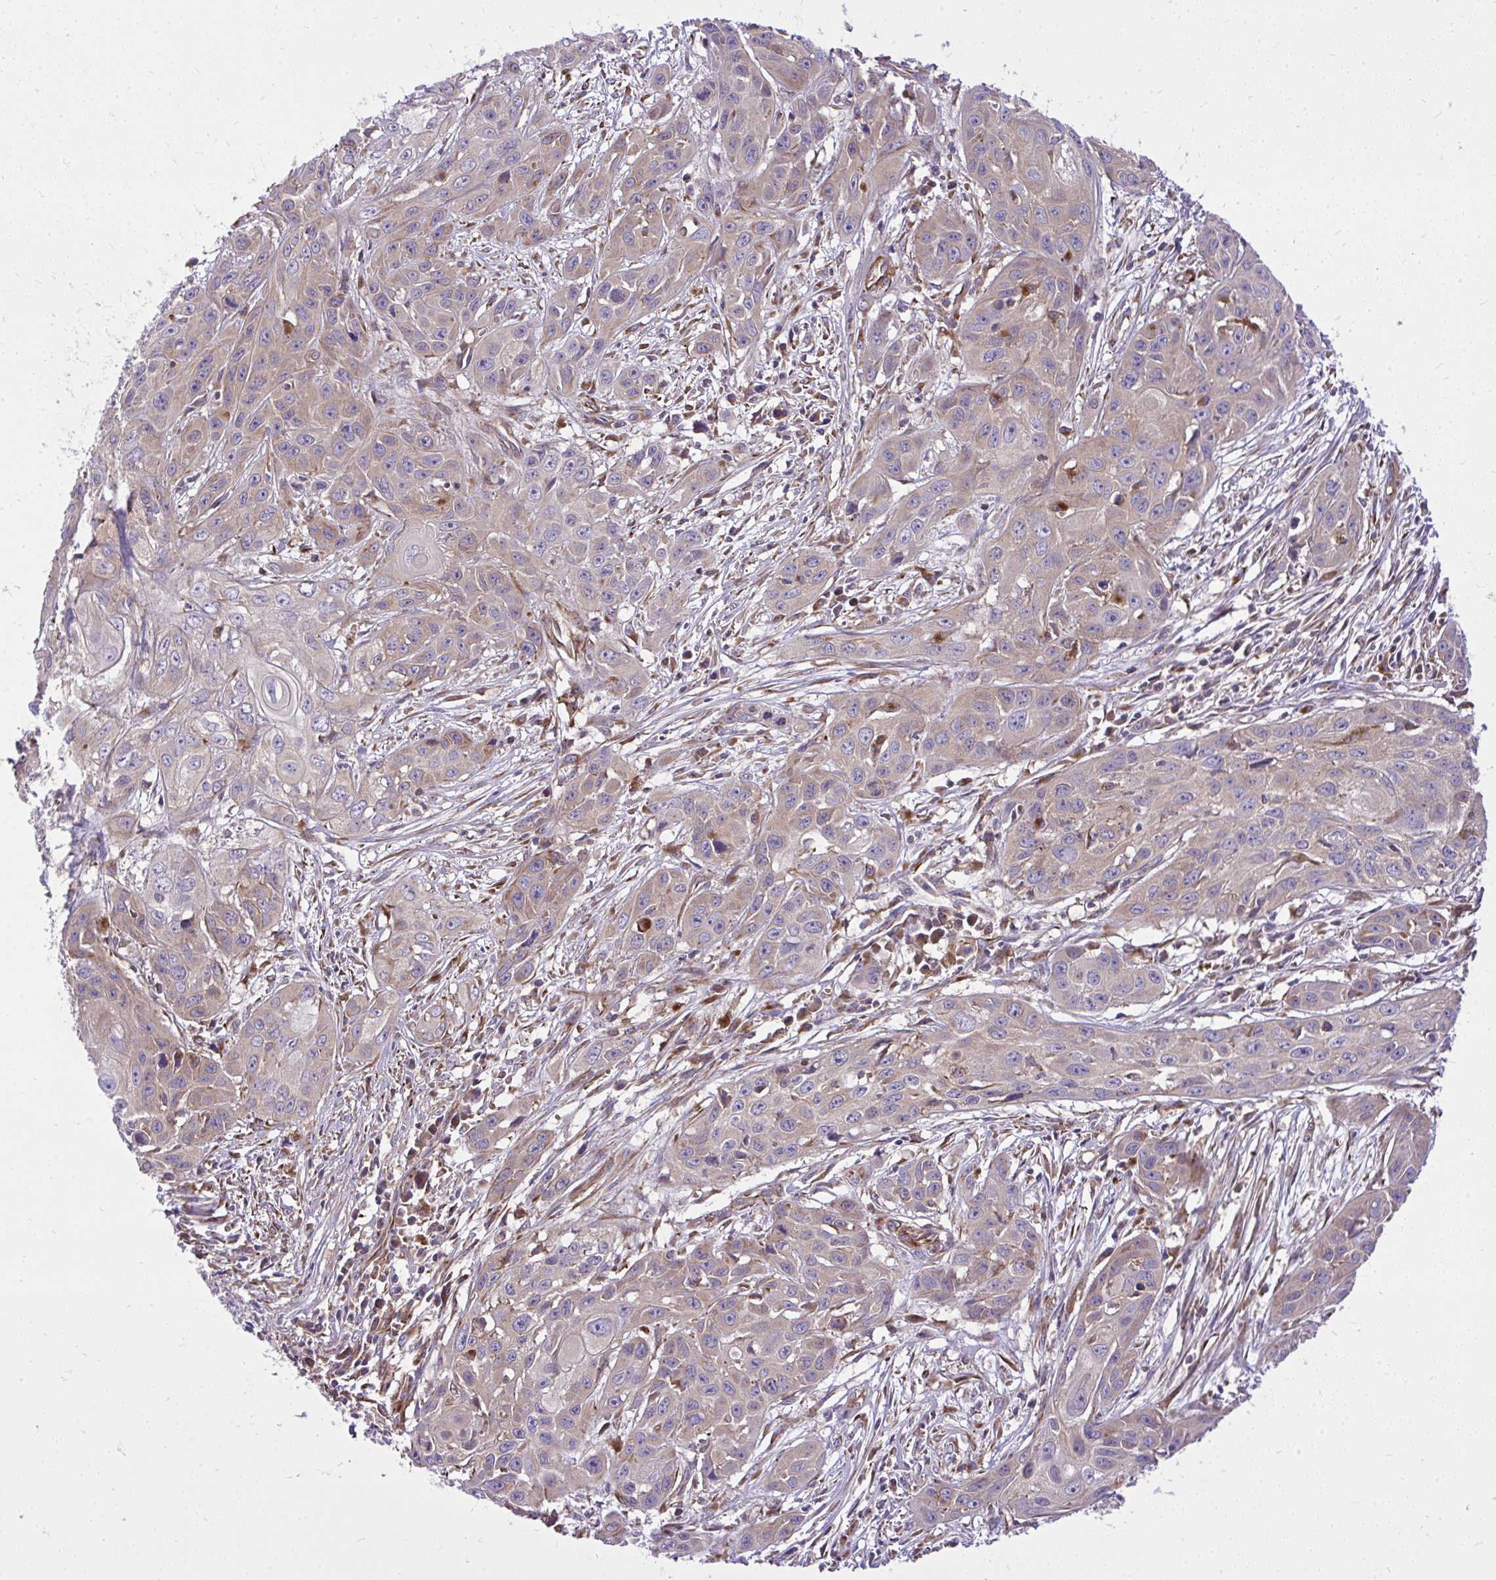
{"staining": {"intensity": "weak", "quantity": "25%-75%", "location": "cytoplasmic/membranous"}, "tissue": "skin cancer", "cell_type": "Tumor cells", "image_type": "cancer", "snomed": [{"axis": "morphology", "description": "Squamous cell carcinoma, NOS"}, {"axis": "topography", "description": "Skin"}, {"axis": "topography", "description": "Vulva"}], "caption": "This micrograph demonstrates squamous cell carcinoma (skin) stained with IHC to label a protein in brown. The cytoplasmic/membranous of tumor cells show weak positivity for the protein. Nuclei are counter-stained blue.", "gene": "PAIP2", "patient": {"sex": "female", "age": 83}}